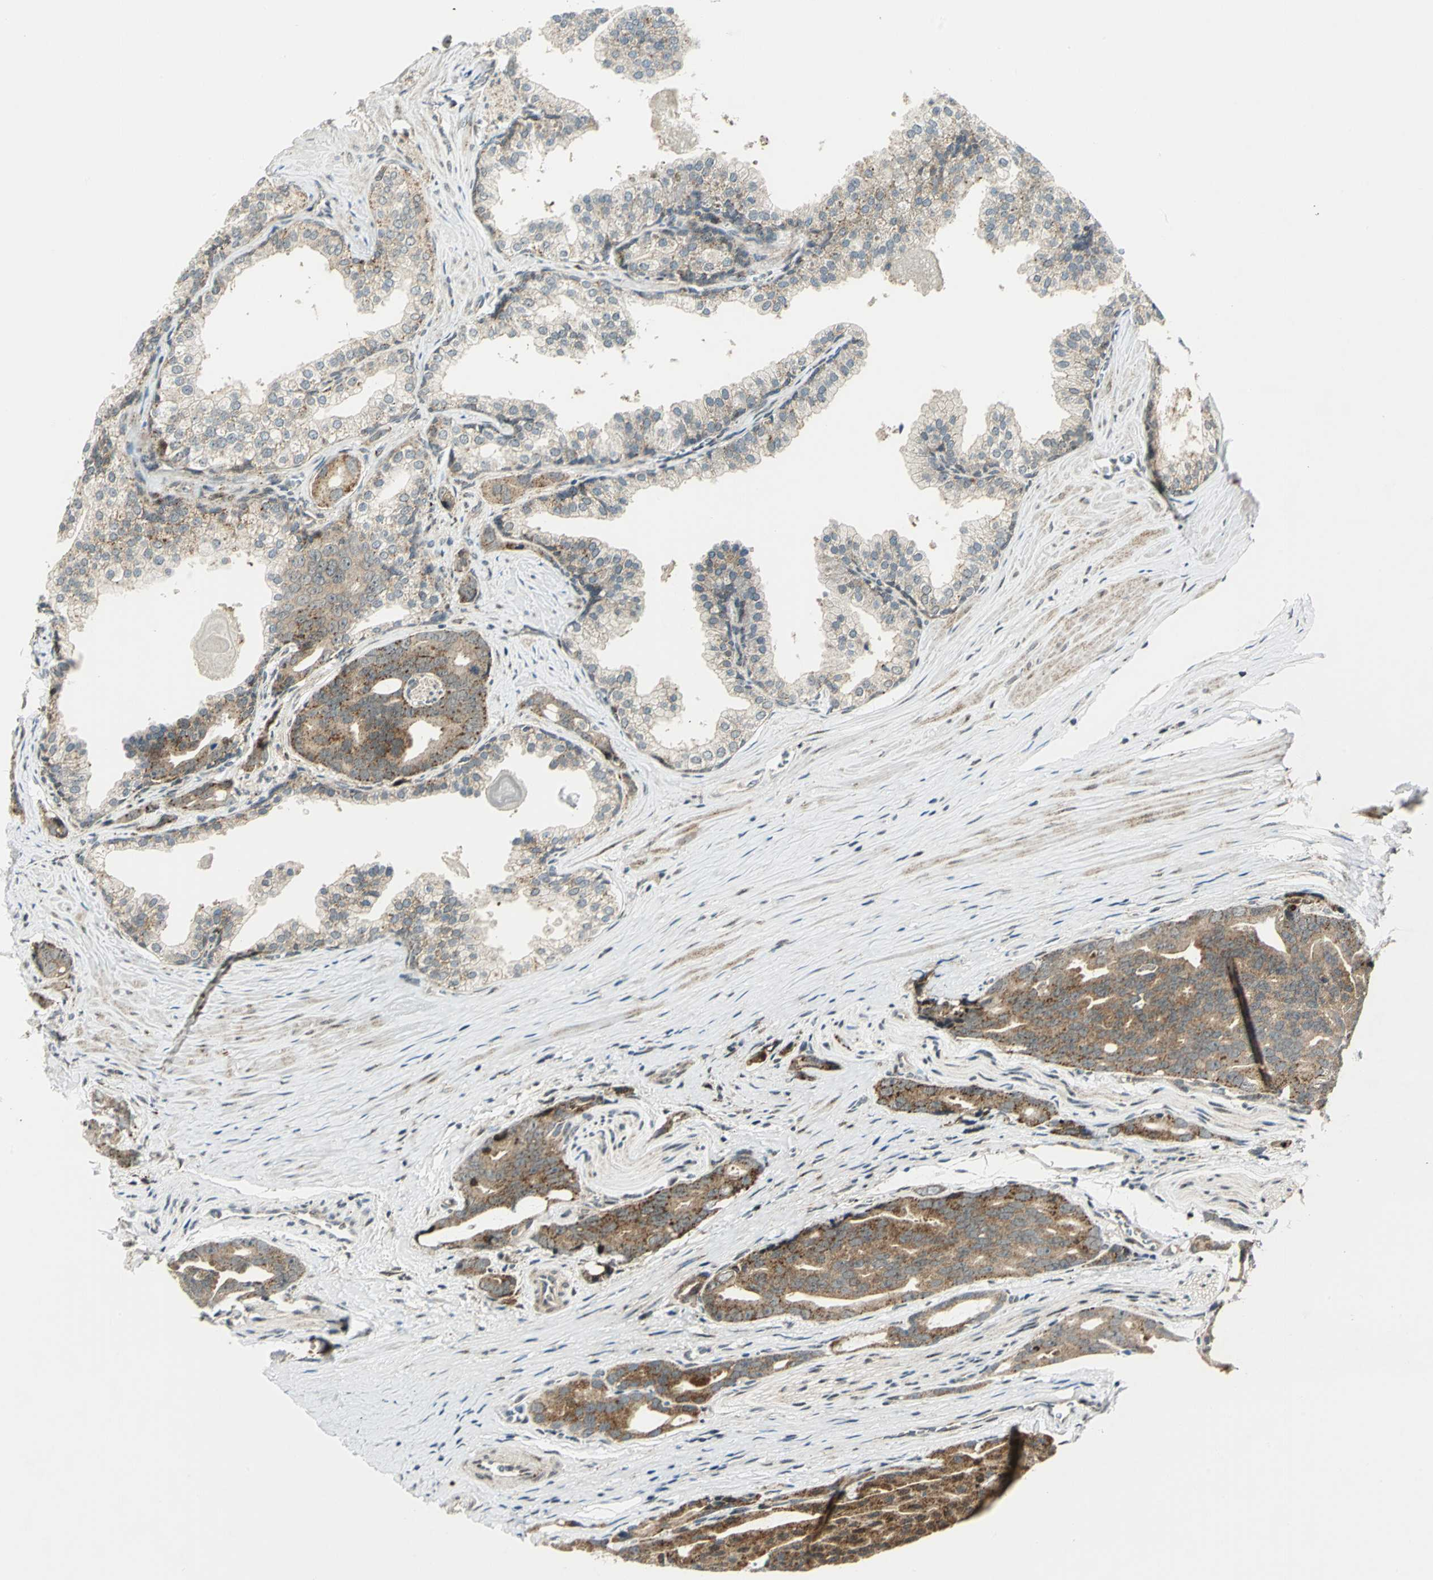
{"staining": {"intensity": "moderate", "quantity": ">75%", "location": "cytoplasmic/membranous"}, "tissue": "prostate cancer", "cell_type": "Tumor cells", "image_type": "cancer", "snomed": [{"axis": "morphology", "description": "Adenocarcinoma, Medium grade"}, {"axis": "topography", "description": "Prostate"}], "caption": "A high-resolution photomicrograph shows IHC staining of adenocarcinoma (medium-grade) (prostate), which demonstrates moderate cytoplasmic/membranous positivity in approximately >75% of tumor cells.", "gene": "ATP6V1A", "patient": {"sex": "male", "age": 53}}